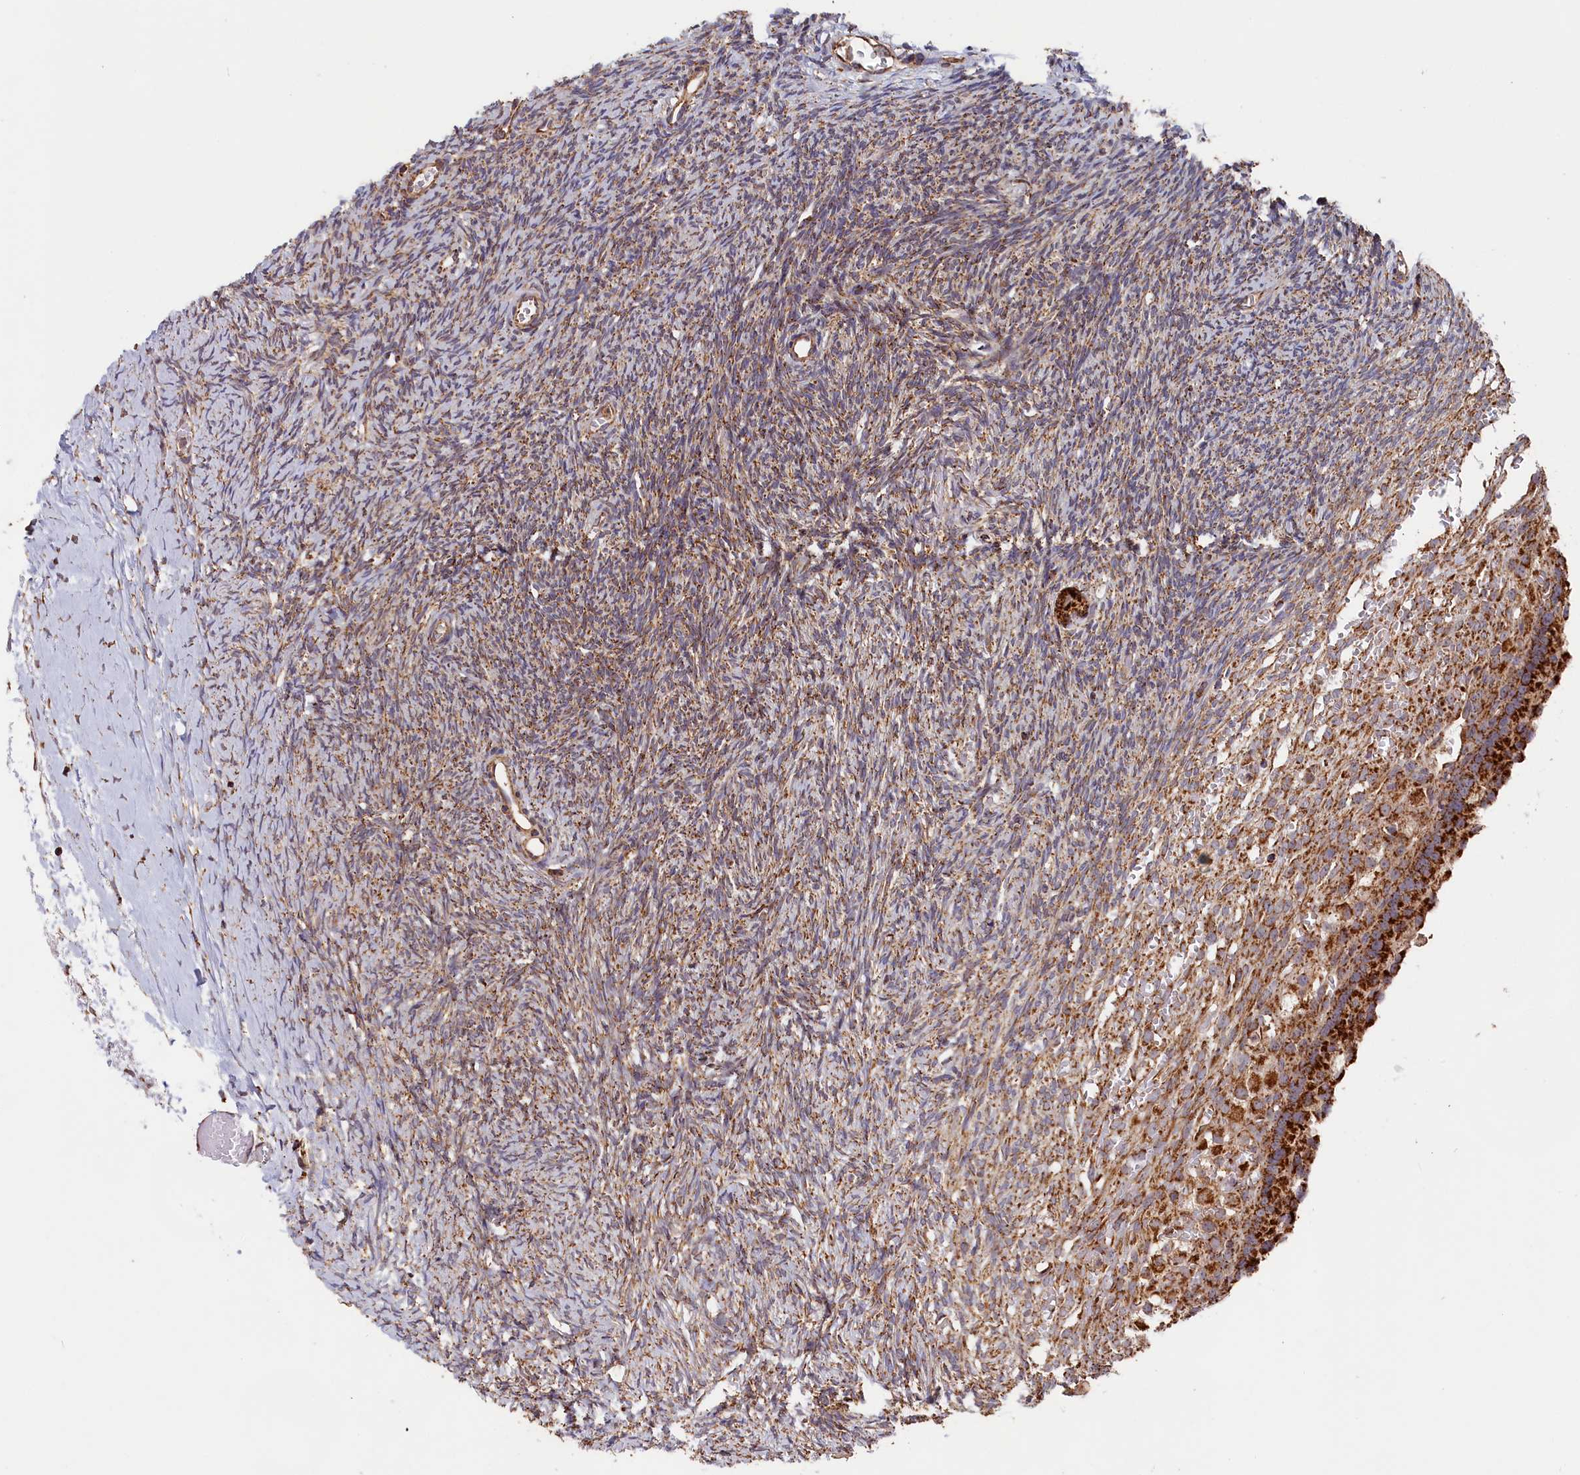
{"staining": {"intensity": "strong", "quantity": ">75%", "location": "cytoplasmic/membranous"}, "tissue": "ovary", "cell_type": "Follicle cells", "image_type": "normal", "snomed": [{"axis": "morphology", "description": "Normal tissue, NOS"}, {"axis": "topography", "description": "Ovary"}], "caption": "Protein analysis of benign ovary displays strong cytoplasmic/membranous positivity in approximately >75% of follicle cells.", "gene": "MACROD1", "patient": {"sex": "female", "age": 39}}